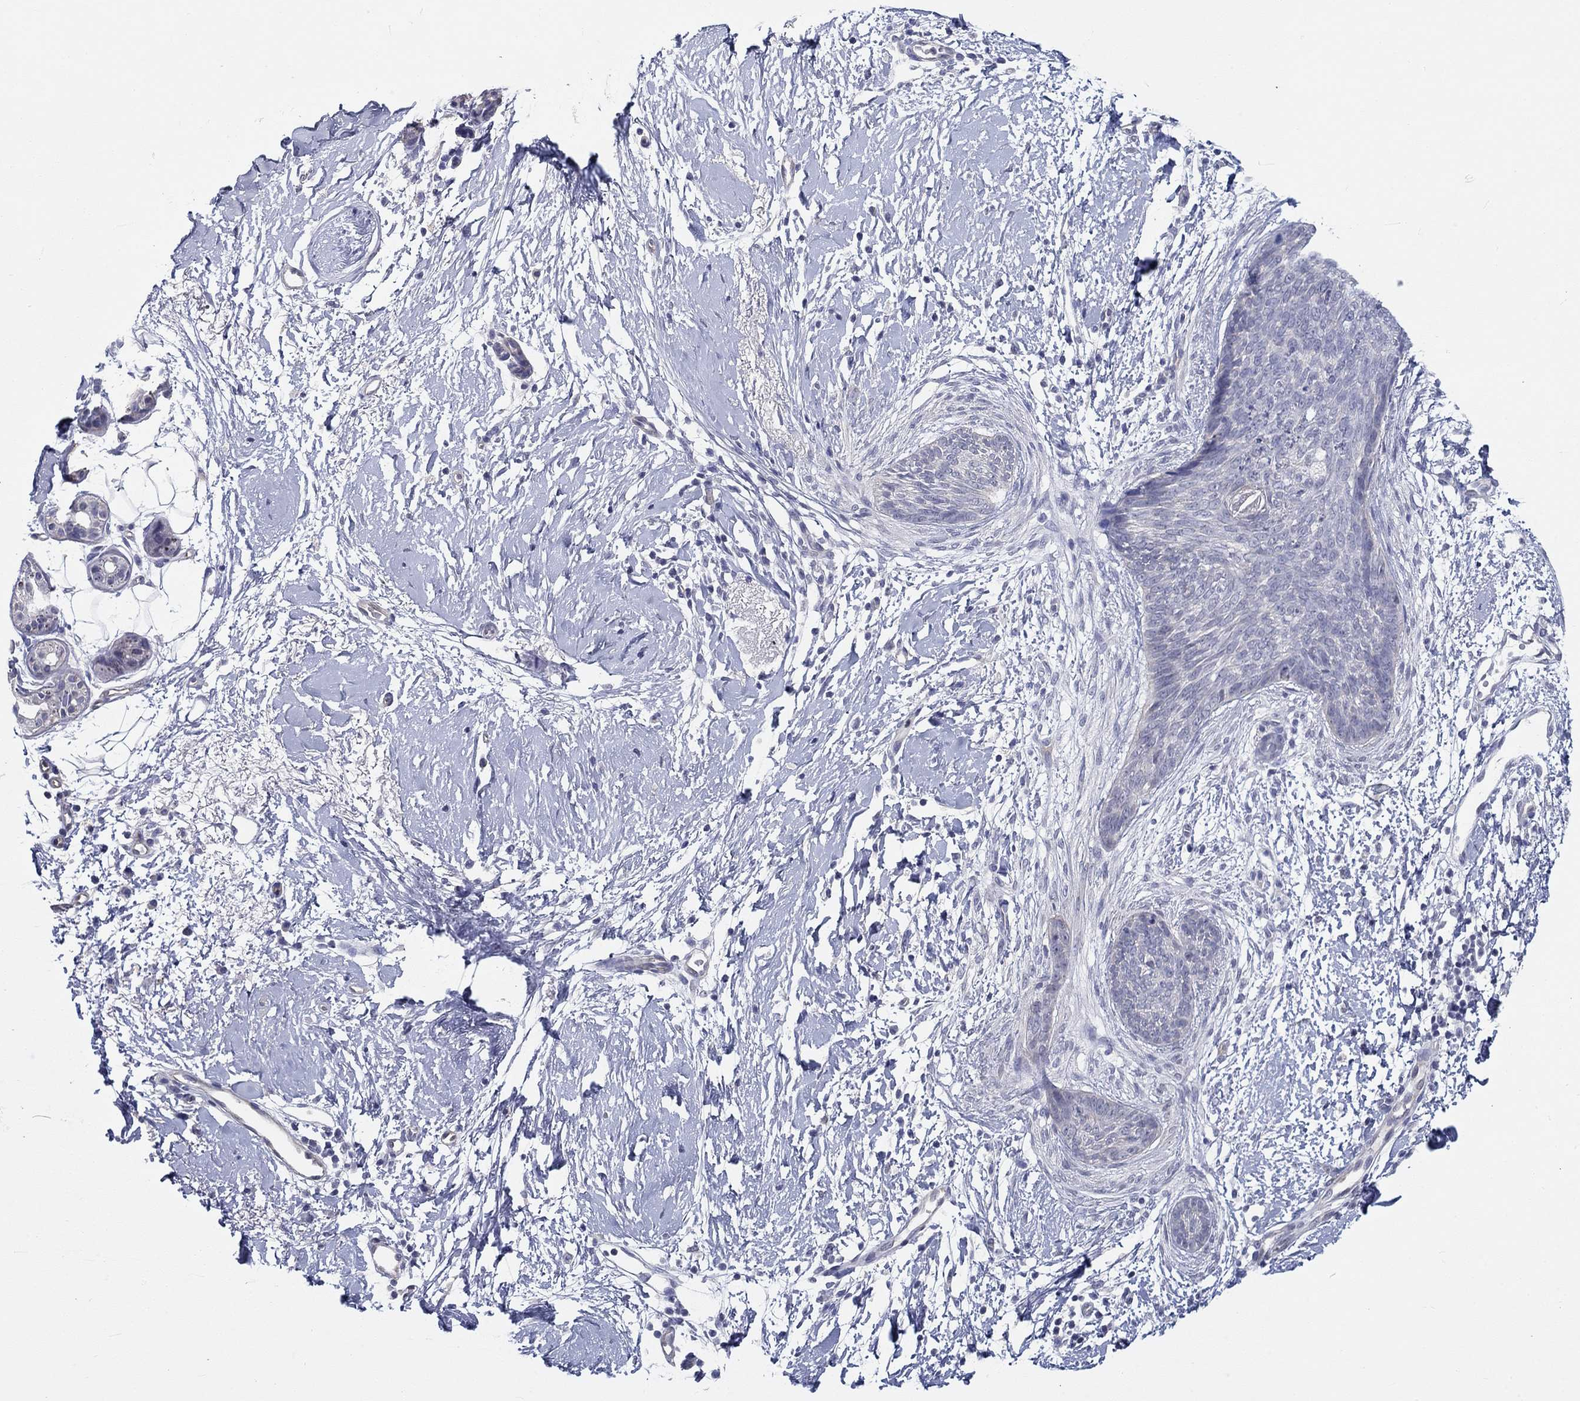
{"staining": {"intensity": "negative", "quantity": "none", "location": "none"}, "tissue": "skin cancer", "cell_type": "Tumor cells", "image_type": "cancer", "snomed": [{"axis": "morphology", "description": "Normal tissue, NOS"}, {"axis": "morphology", "description": "Basal cell carcinoma"}, {"axis": "topography", "description": "Skin"}], "caption": "Immunohistochemistry (IHC) histopathology image of neoplastic tissue: skin cancer (basal cell carcinoma) stained with DAB (3,3'-diaminobenzidine) reveals no significant protein staining in tumor cells.", "gene": "CRYGD", "patient": {"sex": "male", "age": 84}}